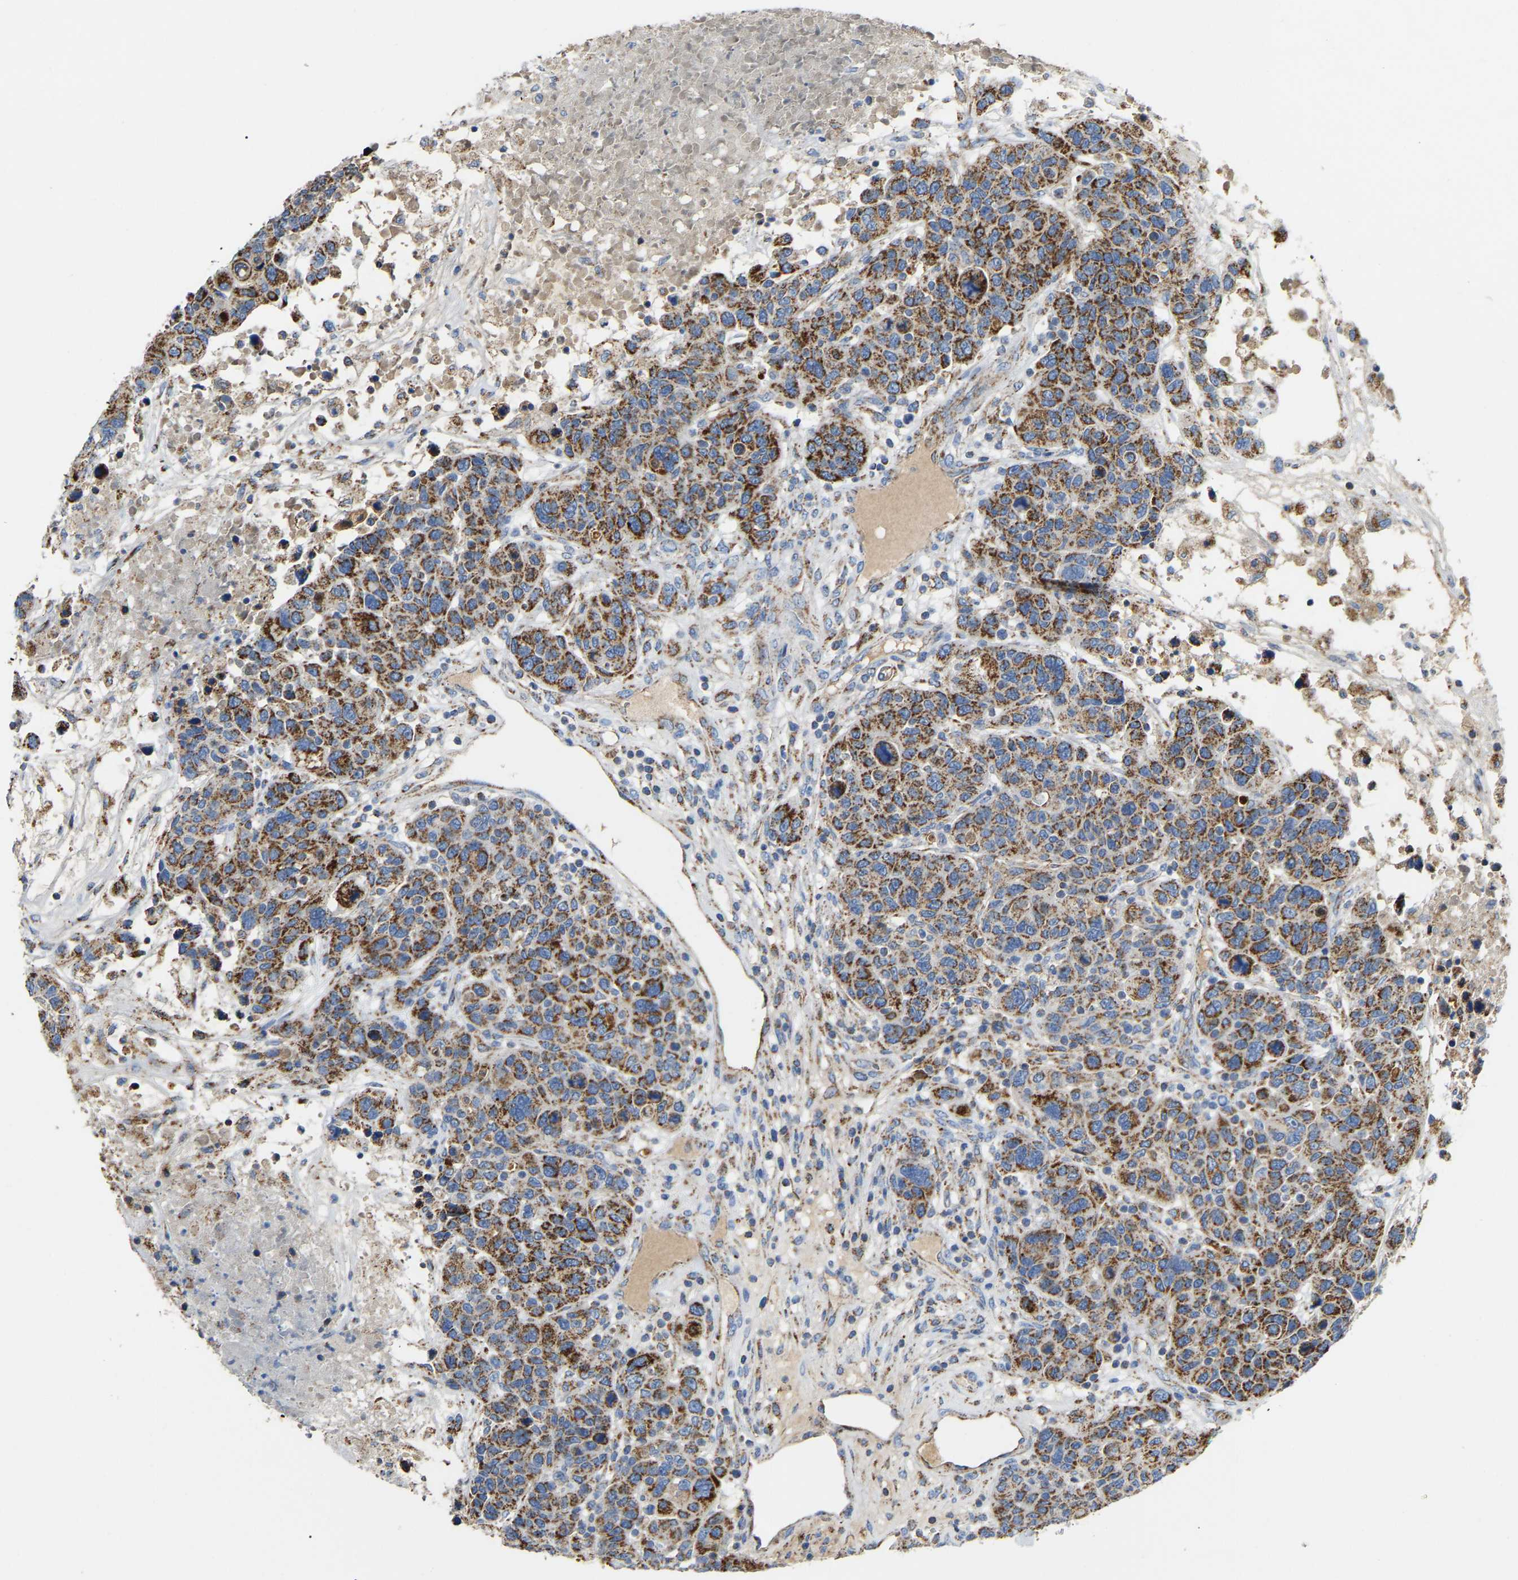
{"staining": {"intensity": "moderate", "quantity": ">75%", "location": "cytoplasmic/membranous"}, "tissue": "breast cancer", "cell_type": "Tumor cells", "image_type": "cancer", "snomed": [{"axis": "morphology", "description": "Duct carcinoma"}, {"axis": "topography", "description": "Breast"}], "caption": "Human breast cancer (infiltrating ductal carcinoma) stained with a protein marker shows moderate staining in tumor cells.", "gene": "HIBADH", "patient": {"sex": "female", "age": 37}}